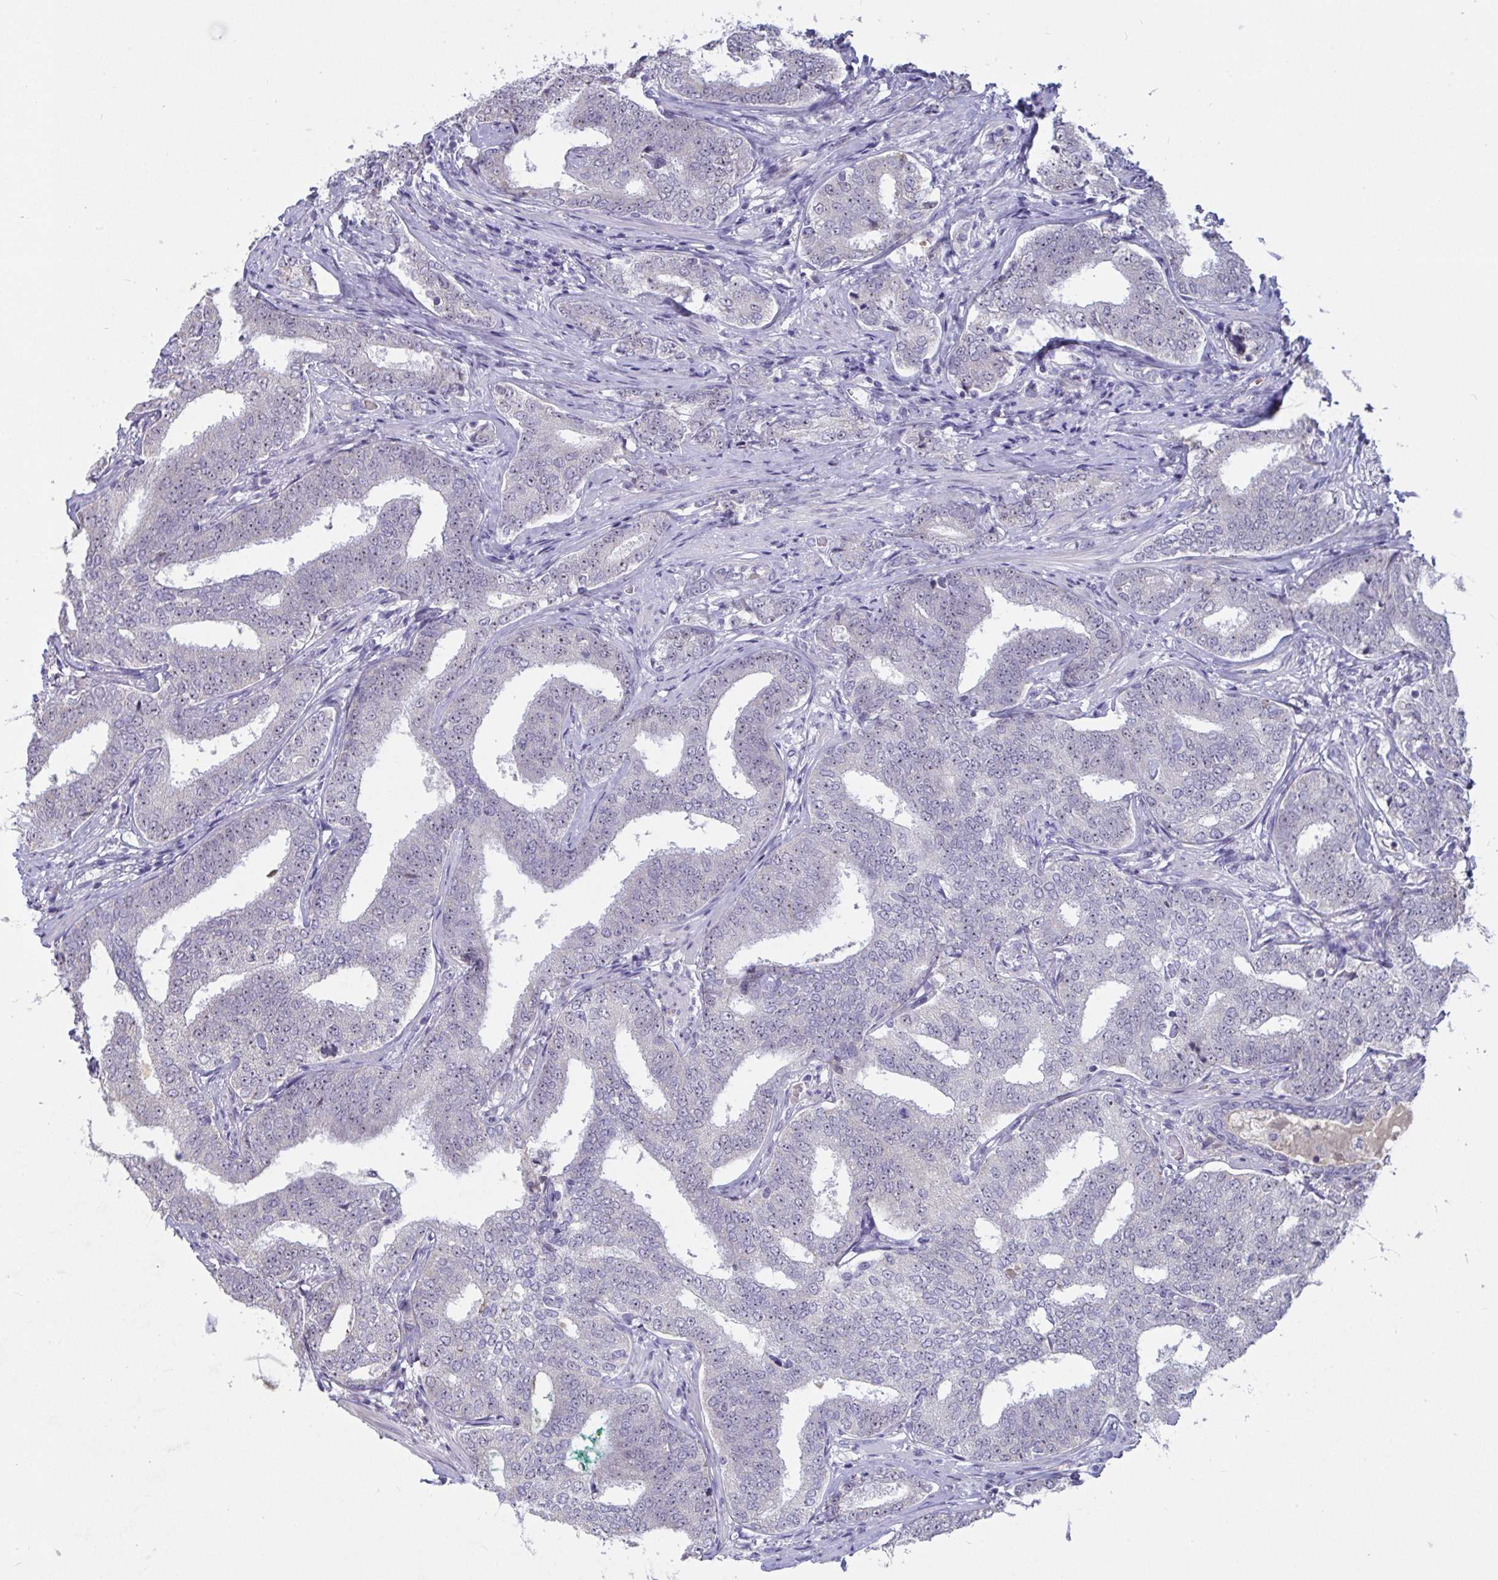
{"staining": {"intensity": "weak", "quantity": "25%-75%", "location": "nuclear"}, "tissue": "prostate cancer", "cell_type": "Tumor cells", "image_type": "cancer", "snomed": [{"axis": "morphology", "description": "Adenocarcinoma, High grade"}, {"axis": "topography", "description": "Prostate"}], "caption": "The image reveals staining of prostate cancer (adenocarcinoma (high-grade)), revealing weak nuclear protein staining (brown color) within tumor cells.", "gene": "MYC", "patient": {"sex": "male", "age": 72}}